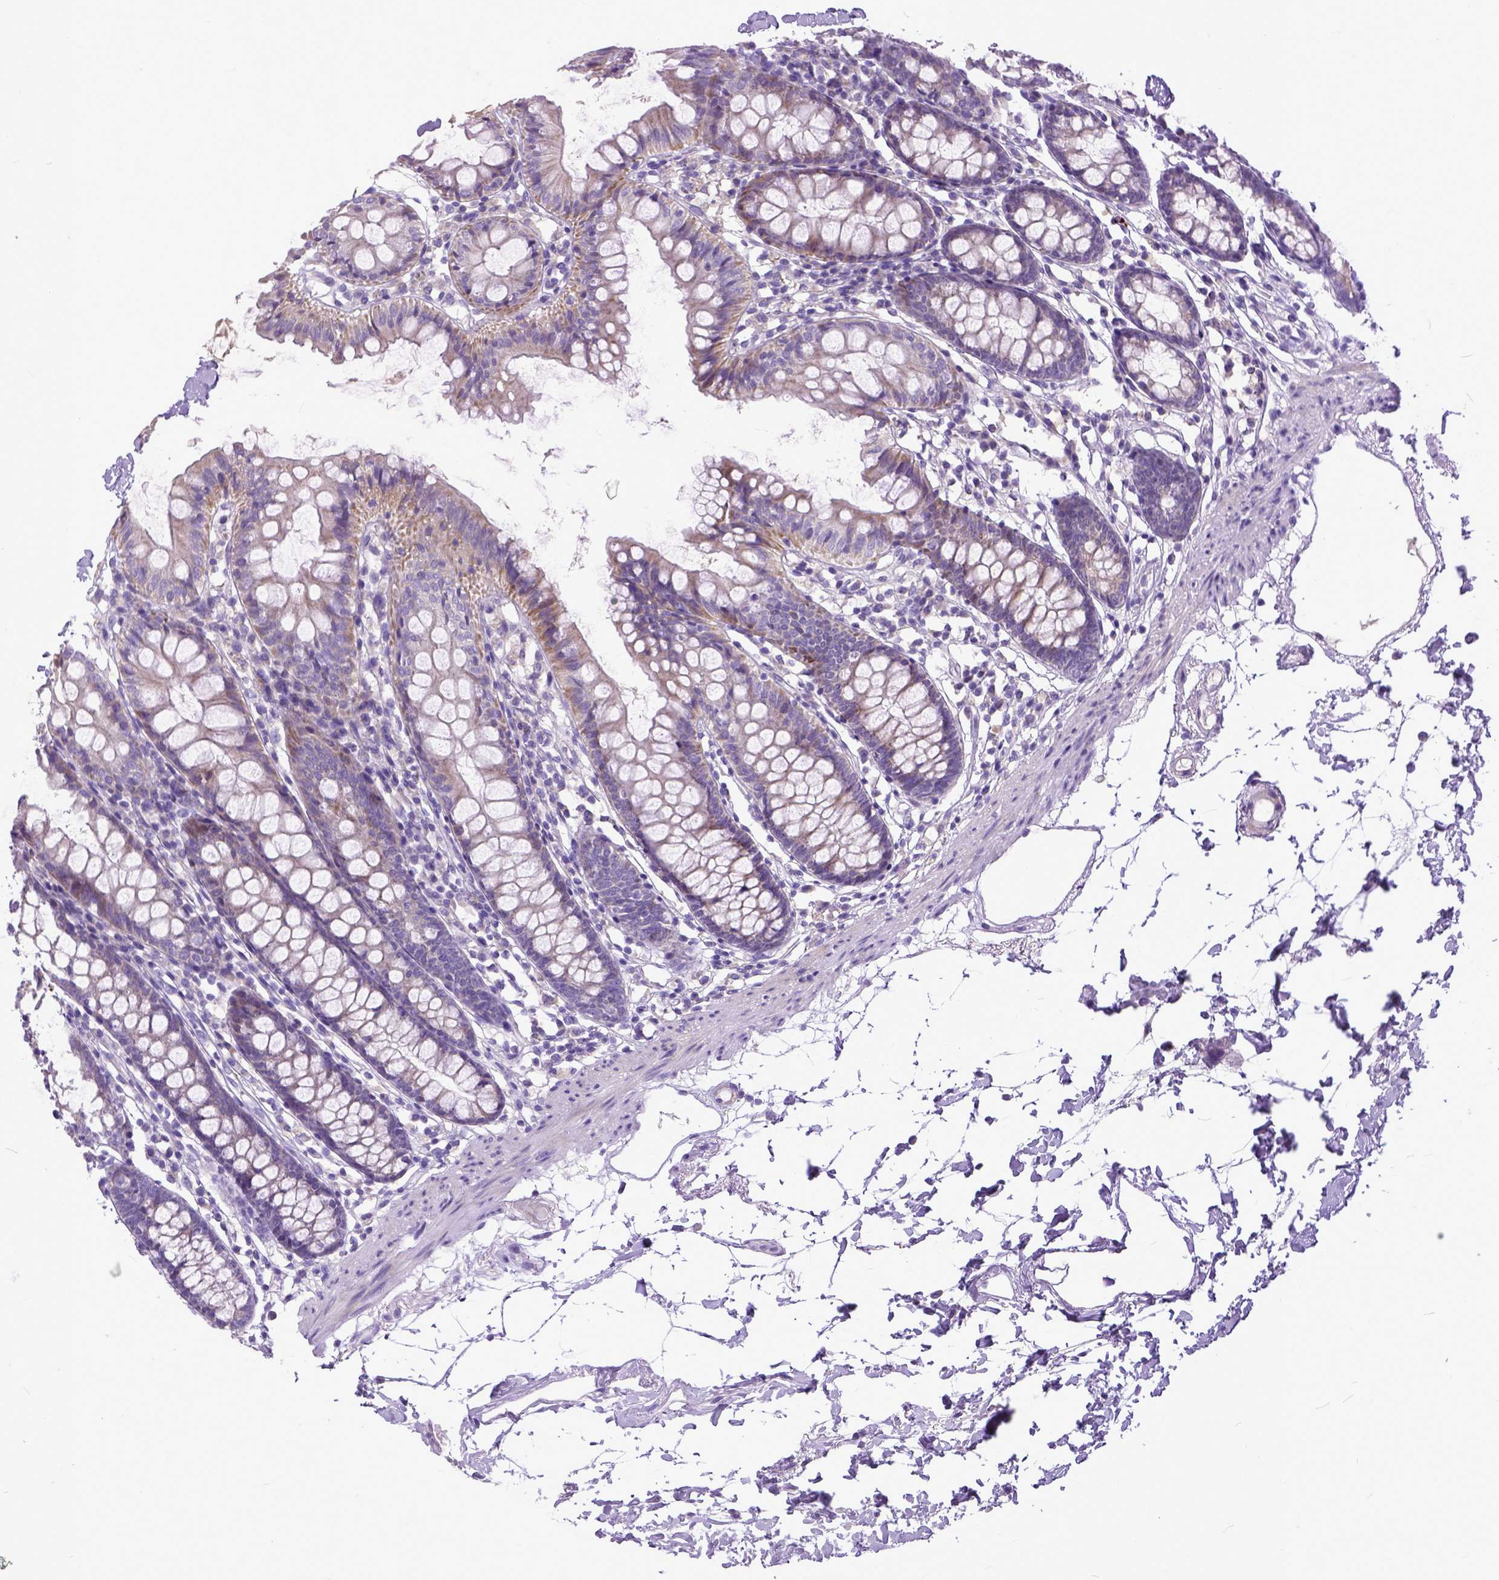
{"staining": {"intensity": "negative", "quantity": "none", "location": "none"}, "tissue": "colon", "cell_type": "Endothelial cells", "image_type": "normal", "snomed": [{"axis": "morphology", "description": "Normal tissue, NOS"}, {"axis": "topography", "description": "Colon"}], "caption": "Immunohistochemistry (IHC) of unremarkable colon shows no positivity in endothelial cells. (Brightfield microscopy of DAB (3,3'-diaminobenzidine) immunohistochemistry at high magnification).", "gene": "PLK5", "patient": {"sex": "female", "age": 84}}